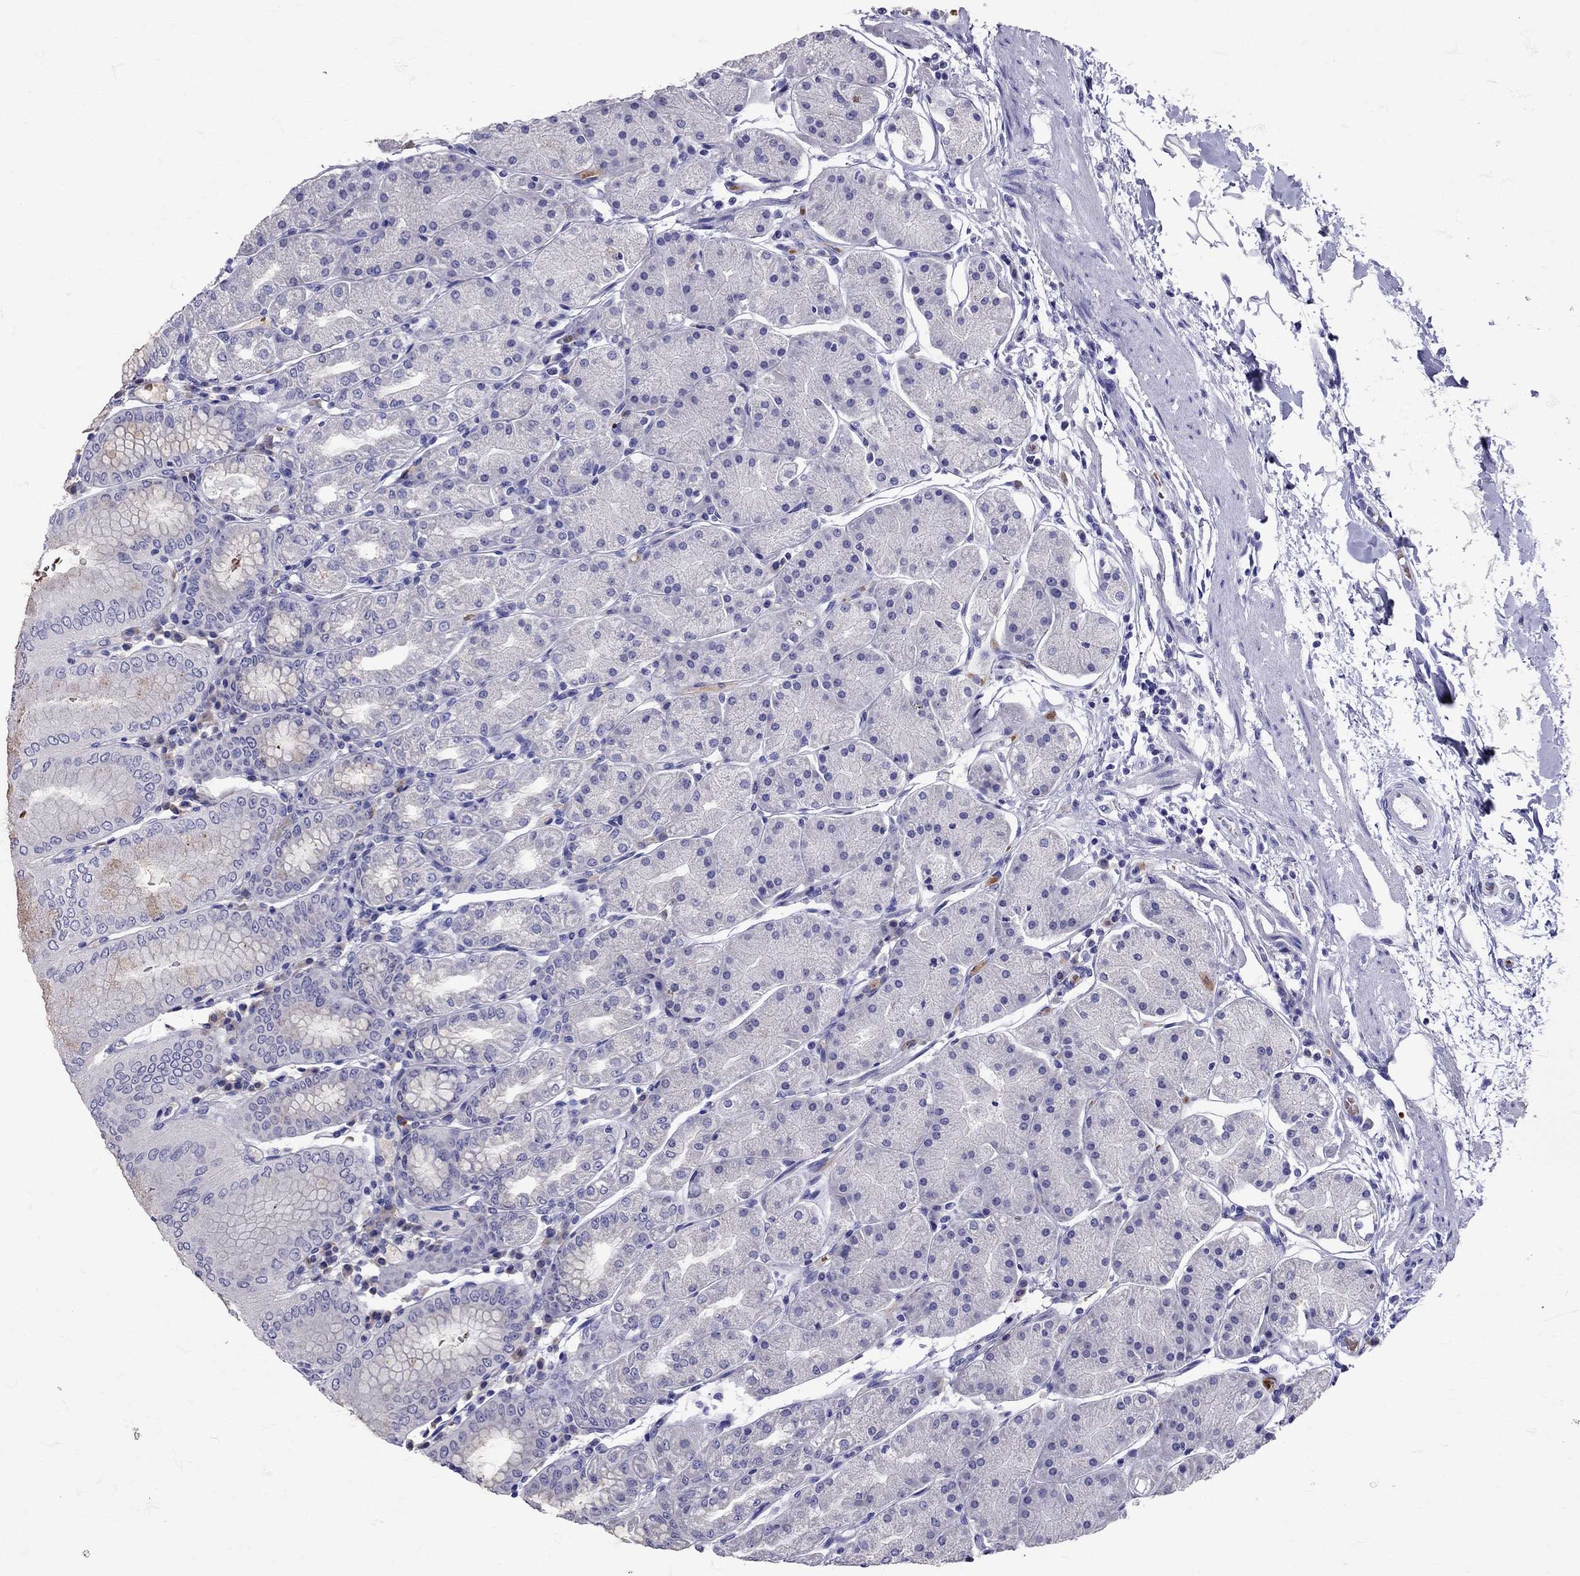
{"staining": {"intensity": "weak", "quantity": "<25%", "location": "cytoplasmic/membranous"}, "tissue": "stomach", "cell_type": "Glandular cells", "image_type": "normal", "snomed": [{"axis": "morphology", "description": "Normal tissue, NOS"}, {"axis": "topography", "description": "Stomach"}], "caption": "Immunohistochemistry (IHC) of benign stomach exhibits no positivity in glandular cells.", "gene": "TBR1", "patient": {"sex": "male", "age": 54}}